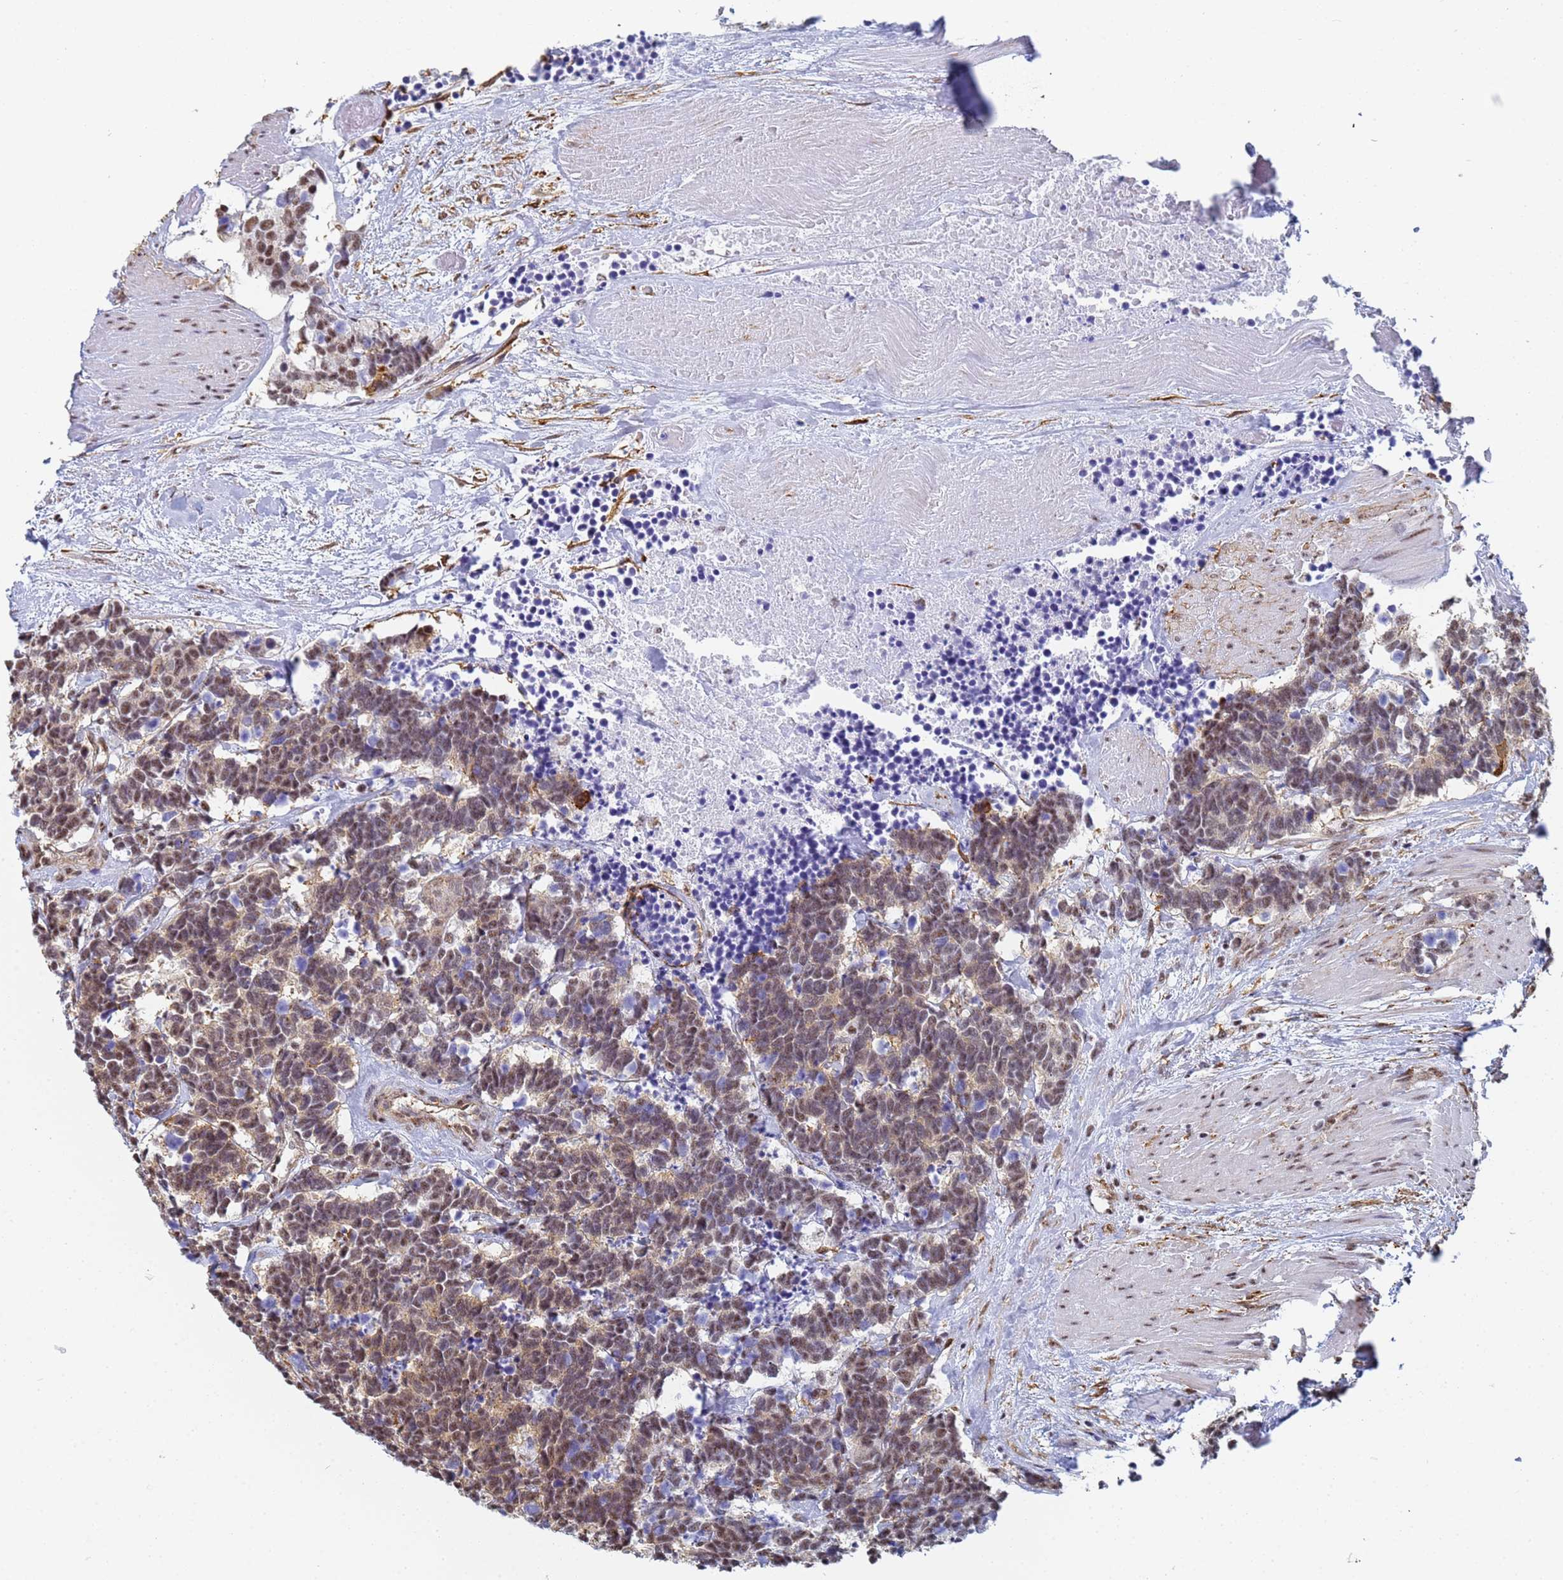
{"staining": {"intensity": "moderate", "quantity": ">75%", "location": "nuclear"}, "tissue": "carcinoid", "cell_type": "Tumor cells", "image_type": "cancer", "snomed": [{"axis": "morphology", "description": "Carcinoma, NOS"}, {"axis": "morphology", "description": "Carcinoid, malignant, NOS"}, {"axis": "topography", "description": "Urinary bladder"}], "caption": "Immunohistochemical staining of human carcinoma reveals medium levels of moderate nuclear staining in approximately >75% of tumor cells.", "gene": "PRRT4", "patient": {"sex": "male", "age": 57}}